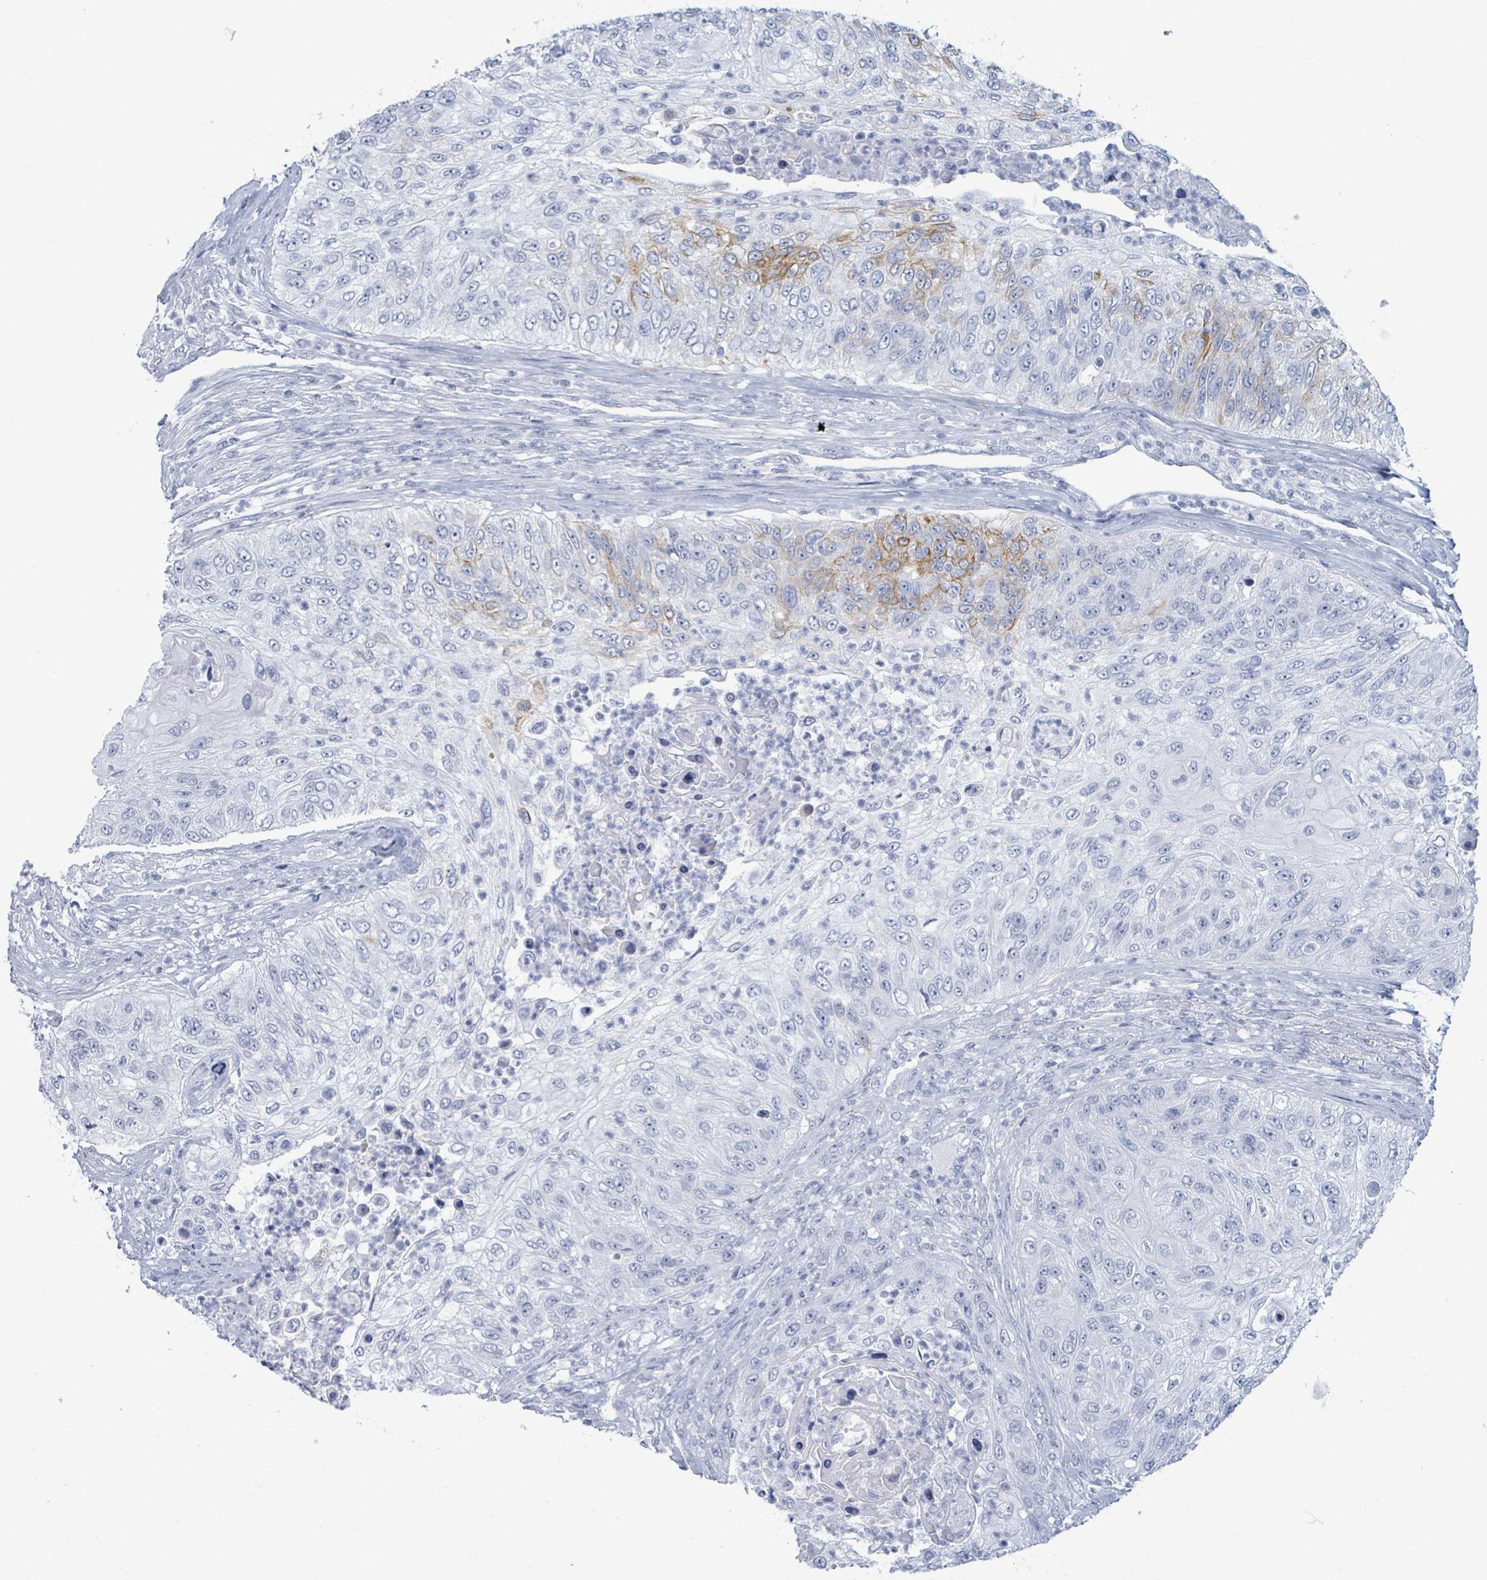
{"staining": {"intensity": "negative", "quantity": "none", "location": "none"}, "tissue": "urothelial cancer", "cell_type": "Tumor cells", "image_type": "cancer", "snomed": [{"axis": "morphology", "description": "Urothelial carcinoma, High grade"}, {"axis": "topography", "description": "Urinary bladder"}], "caption": "Immunohistochemistry micrograph of neoplastic tissue: human urothelial carcinoma (high-grade) stained with DAB displays no significant protein positivity in tumor cells.", "gene": "KRT8", "patient": {"sex": "female", "age": 60}}